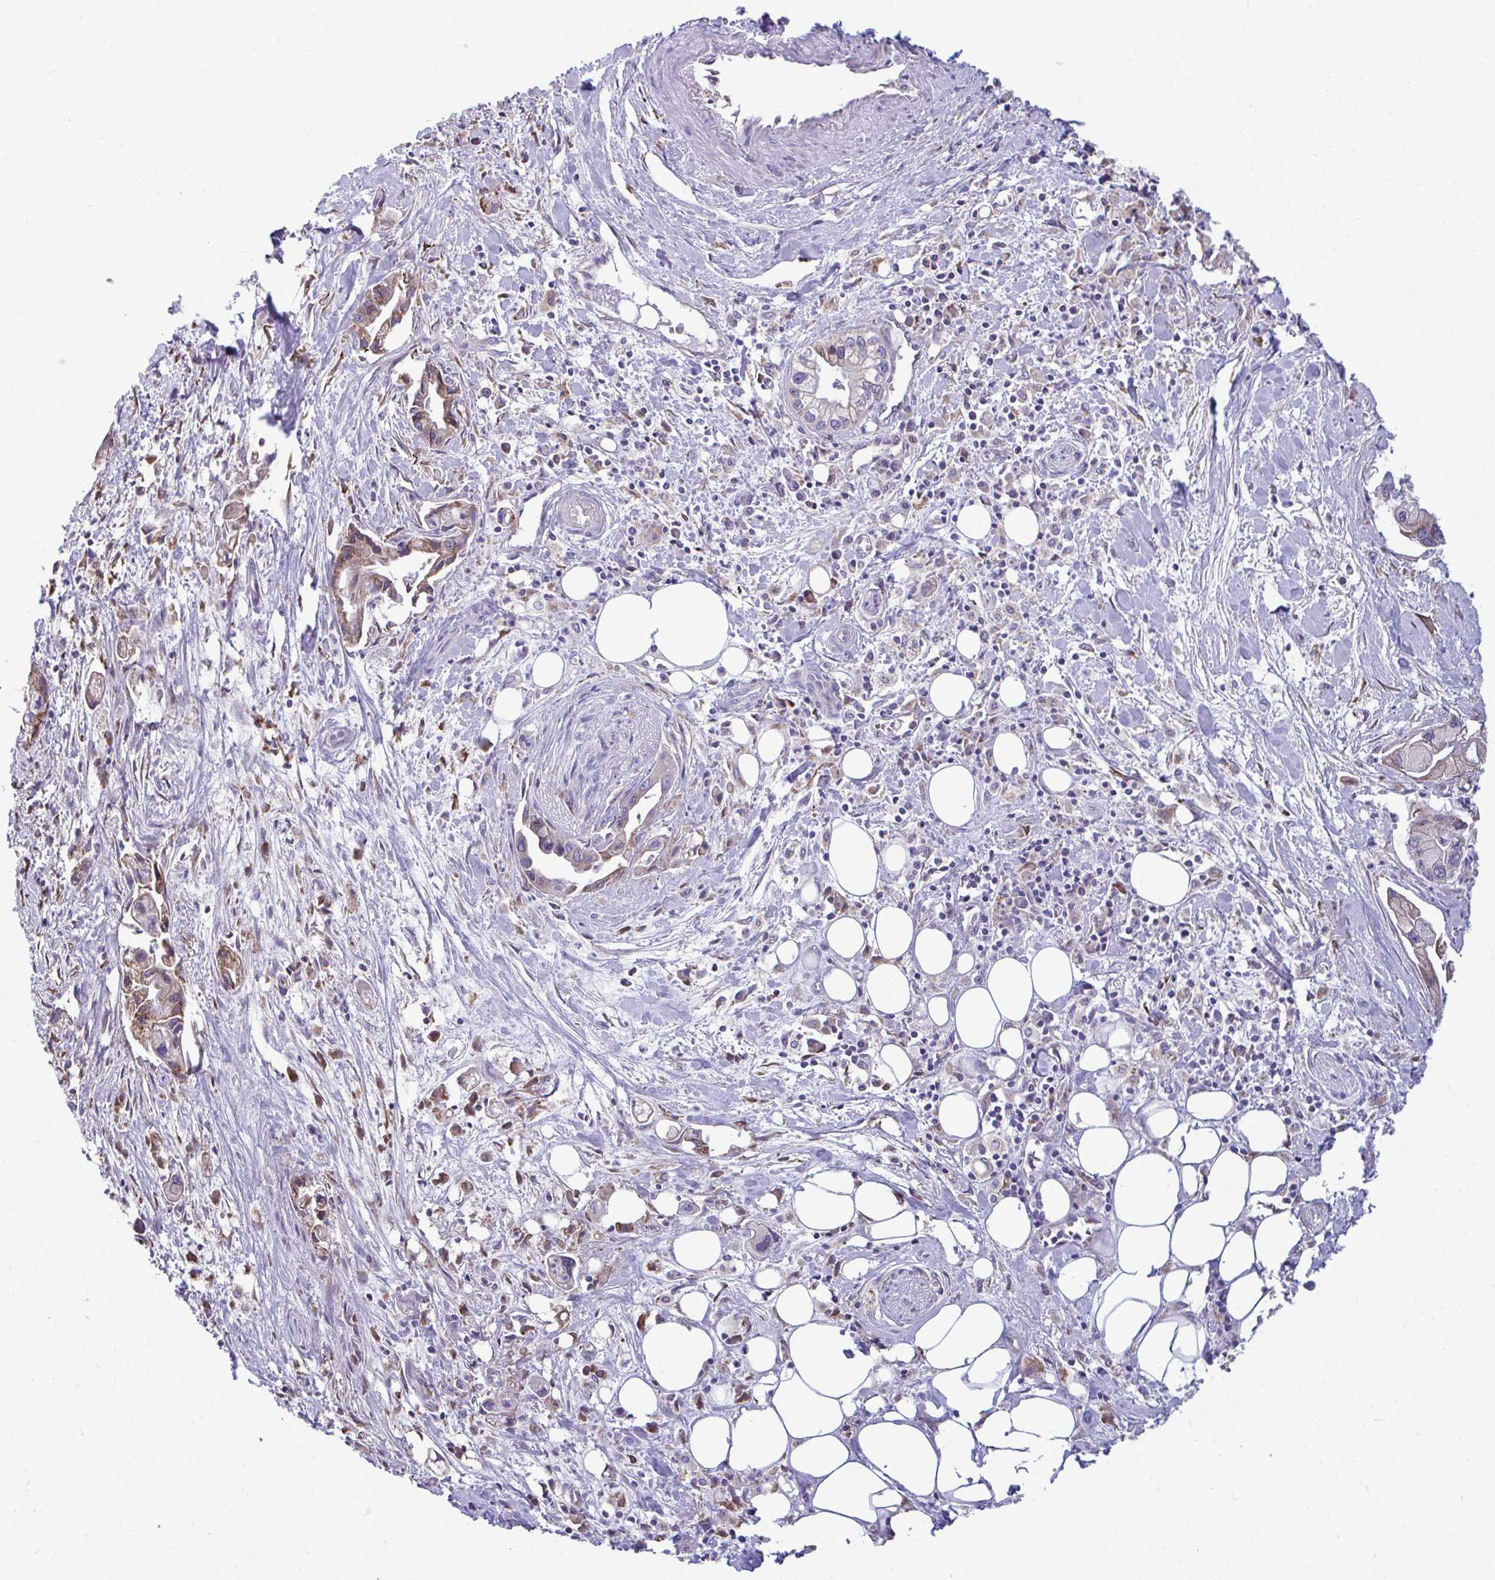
{"staining": {"intensity": "moderate", "quantity": "<25%", "location": "cytoplasmic/membranous"}, "tissue": "pancreatic cancer", "cell_type": "Tumor cells", "image_type": "cancer", "snomed": [{"axis": "morphology", "description": "Adenocarcinoma, NOS"}, {"axis": "topography", "description": "Pancreas"}], "caption": "Pancreatic cancer was stained to show a protein in brown. There is low levels of moderate cytoplasmic/membranous expression in approximately <25% of tumor cells.", "gene": "PIGK", "patient": {"sex": "male", "age": 61}}